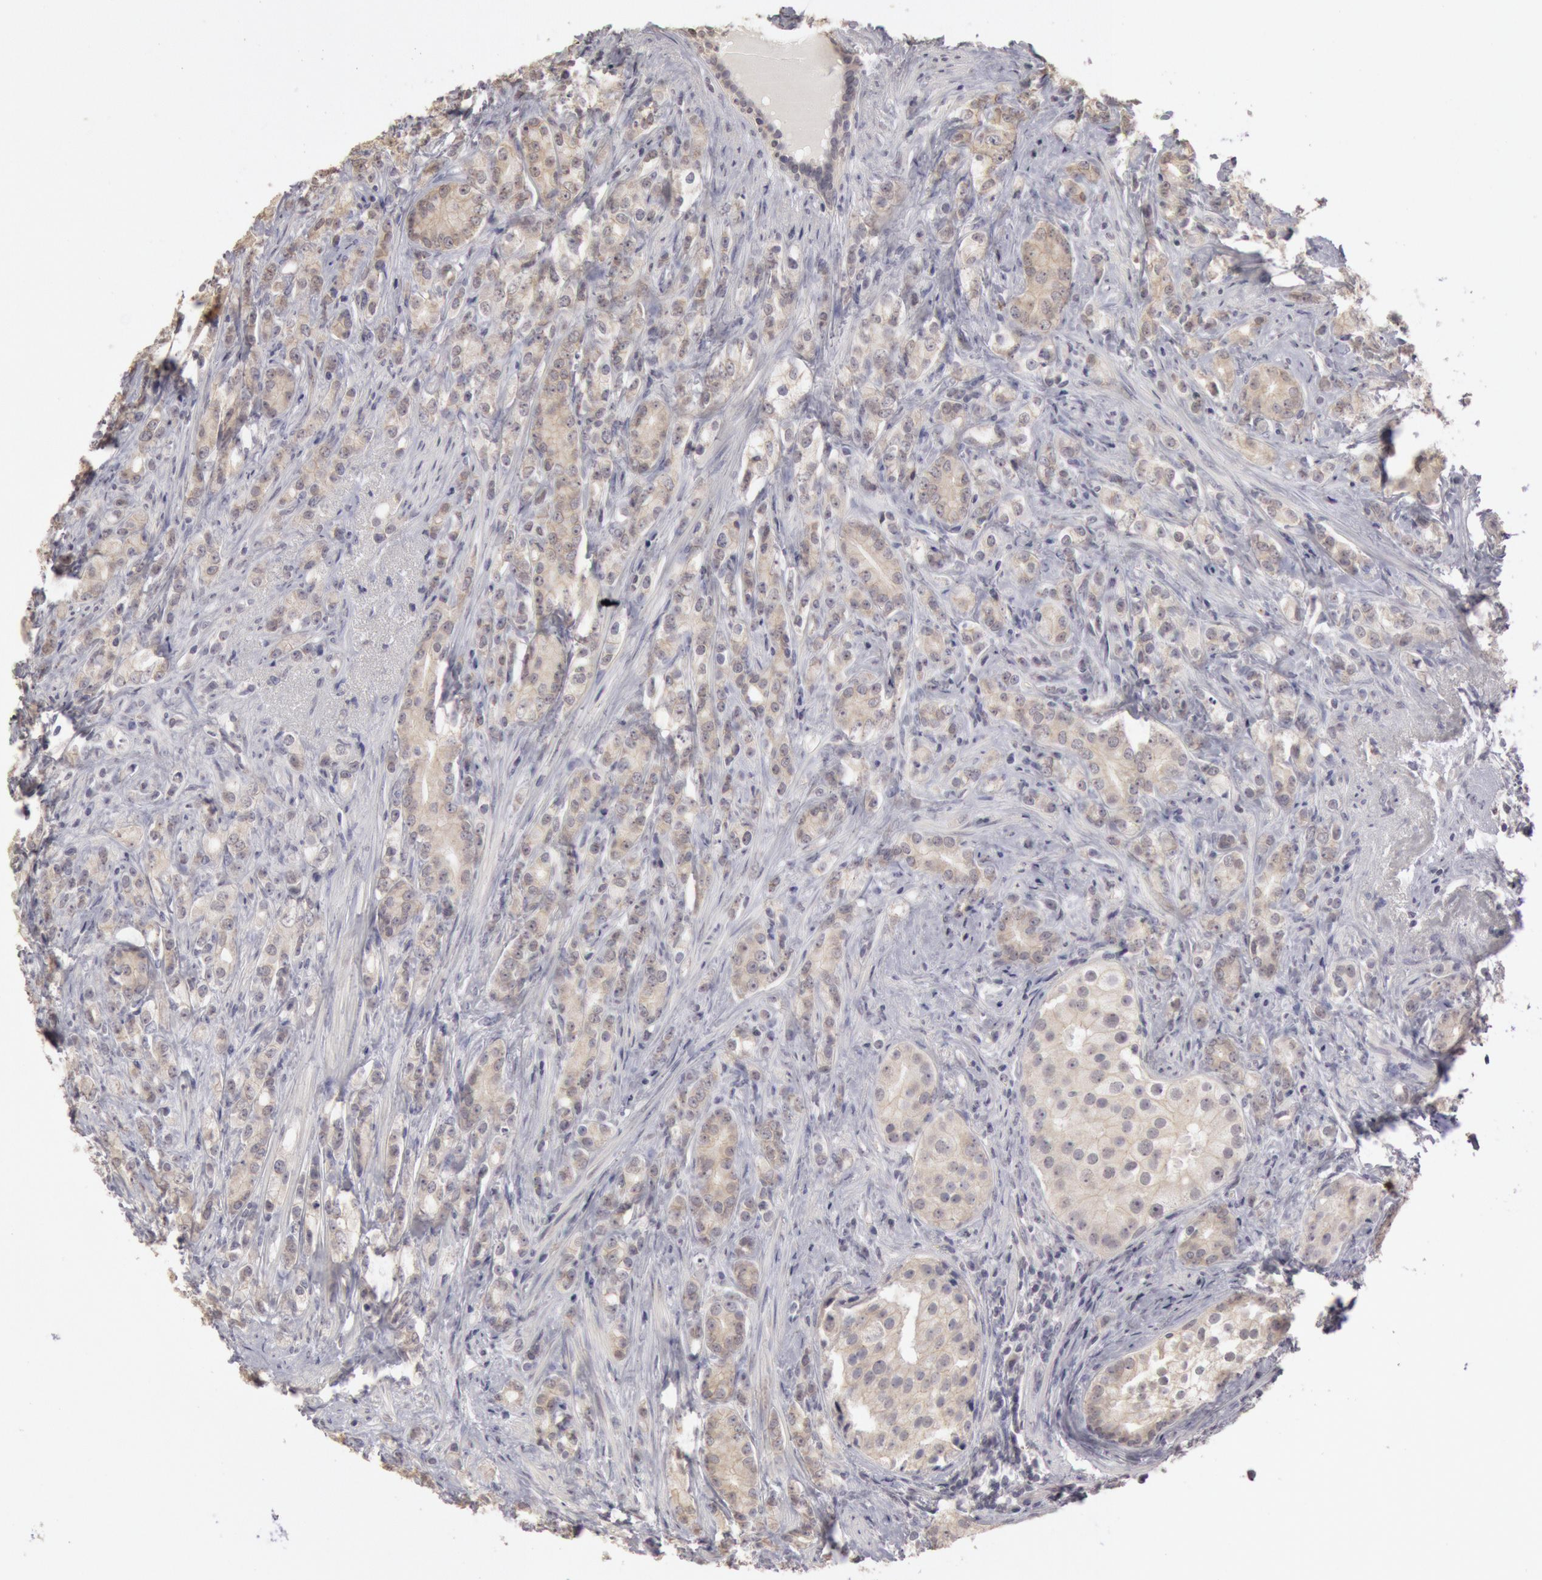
{"staining": {"intensity": "negative", "quantity": "none", "location": "none"}, "tissue": "prostate cancer", "cell_type": "Tumor cells", "image_type": "cancer", "snomed": [{"axis": "morphology", "description": "Adenocarcinoma, Medium grade"}, {"axis": "topography", "description": "Prostate"}], "caption": "There is no significant positivity in tumor cells of prostate cancer (medium-grade adenocarcinoma). Brightfield microscopy of immunohistochemistry stained with DAB (brown) and hematoxylin (blue), captured at high magnification.", "gene": "RIMBP3C", "patient": {"sex": "male", "age": 59}}